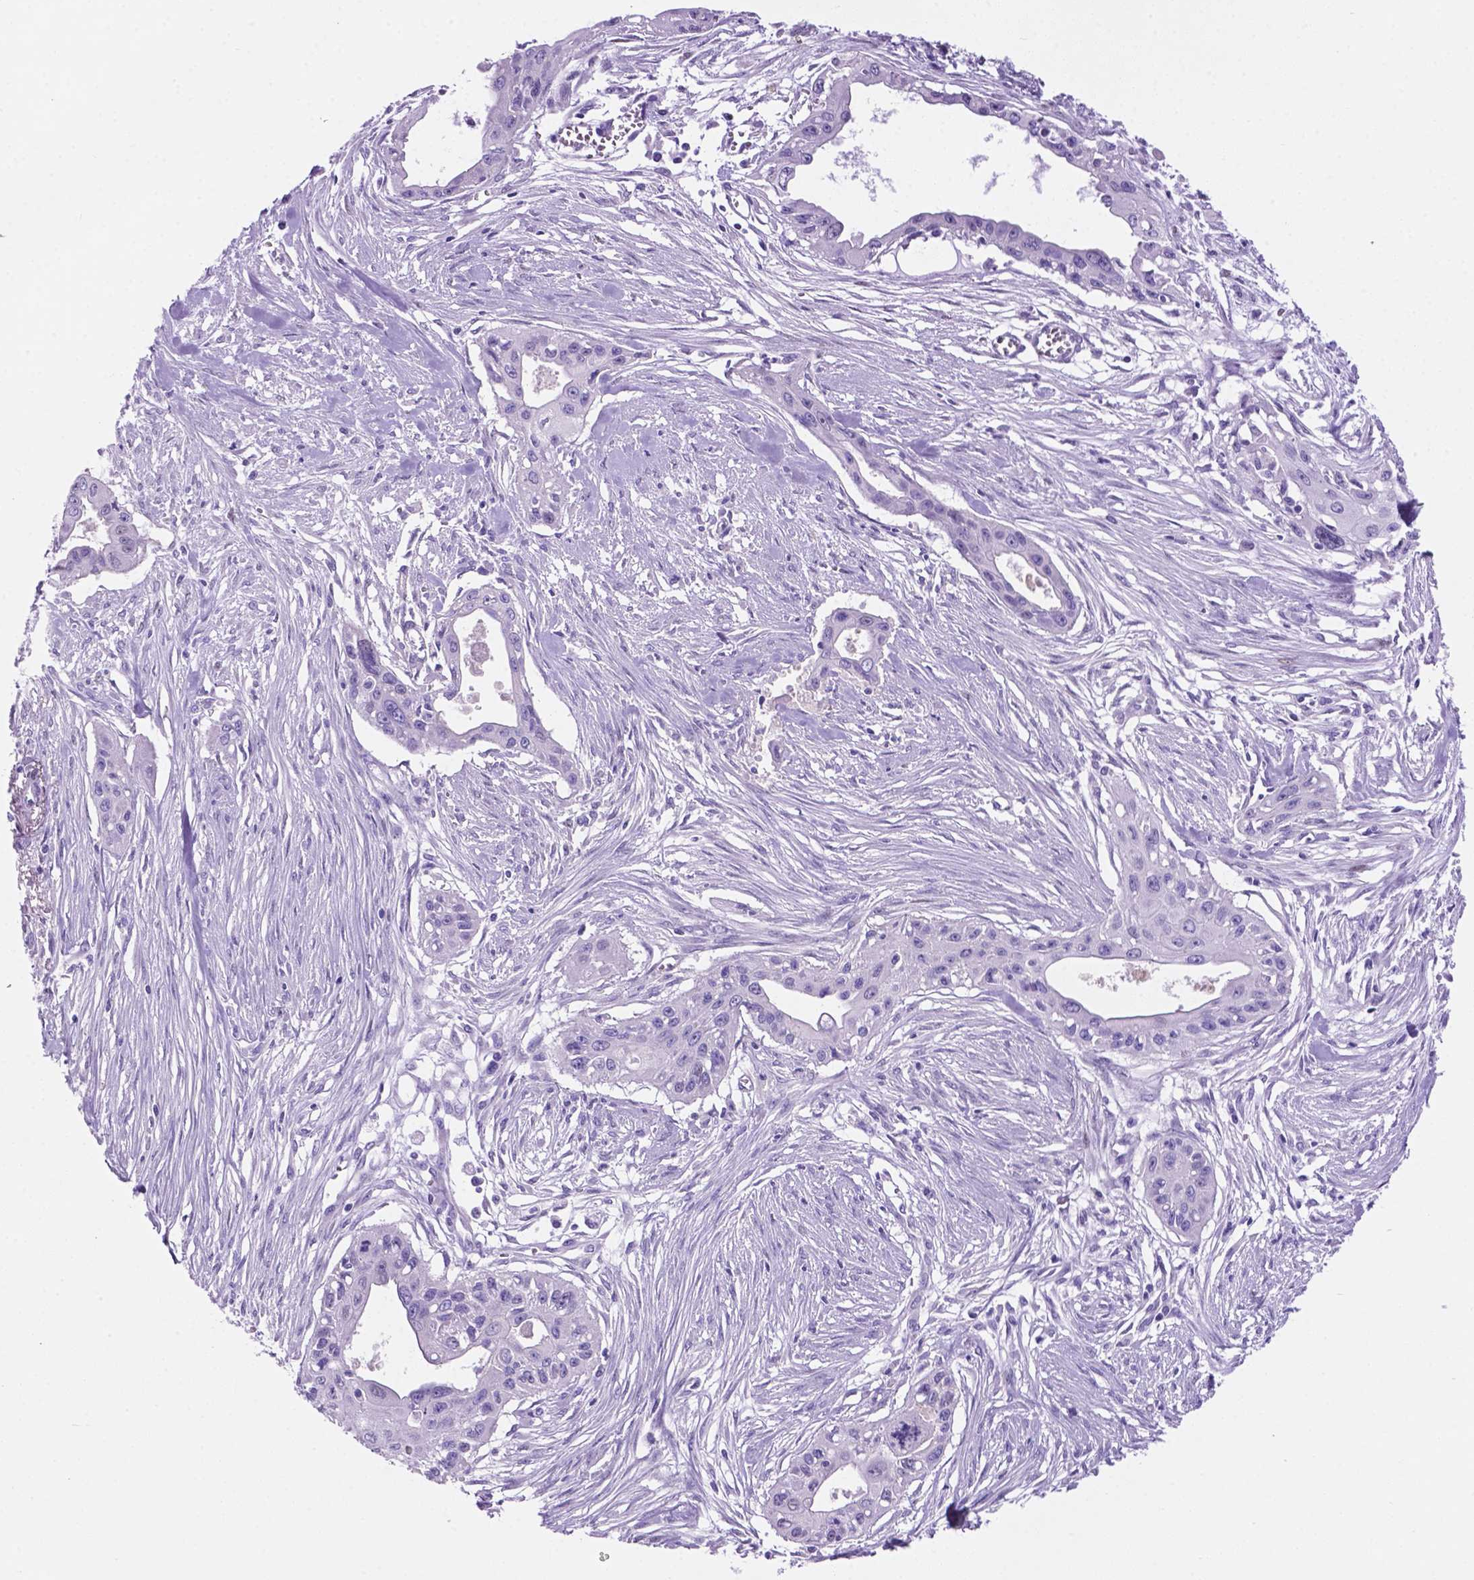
{"staining": {"intensity": "negative", "quantity": "none", "location": "none"}, "tissue": "pancreatic cancer", "cell_type": "Tumor cells", "image_type": "cancer", "snomed": [{"axis": "morphology", "description": "Adenocarcinoma, NOS"}, {"axis": "topography", "description": "Pancreas"}], "caption": "Human pancreatic adenocarcinoma stained for a protein using immunohistochemistry shows no expression in tumor cells.", "gene": "TMEM210", "patient": {"sex": "male", "age": 60}}